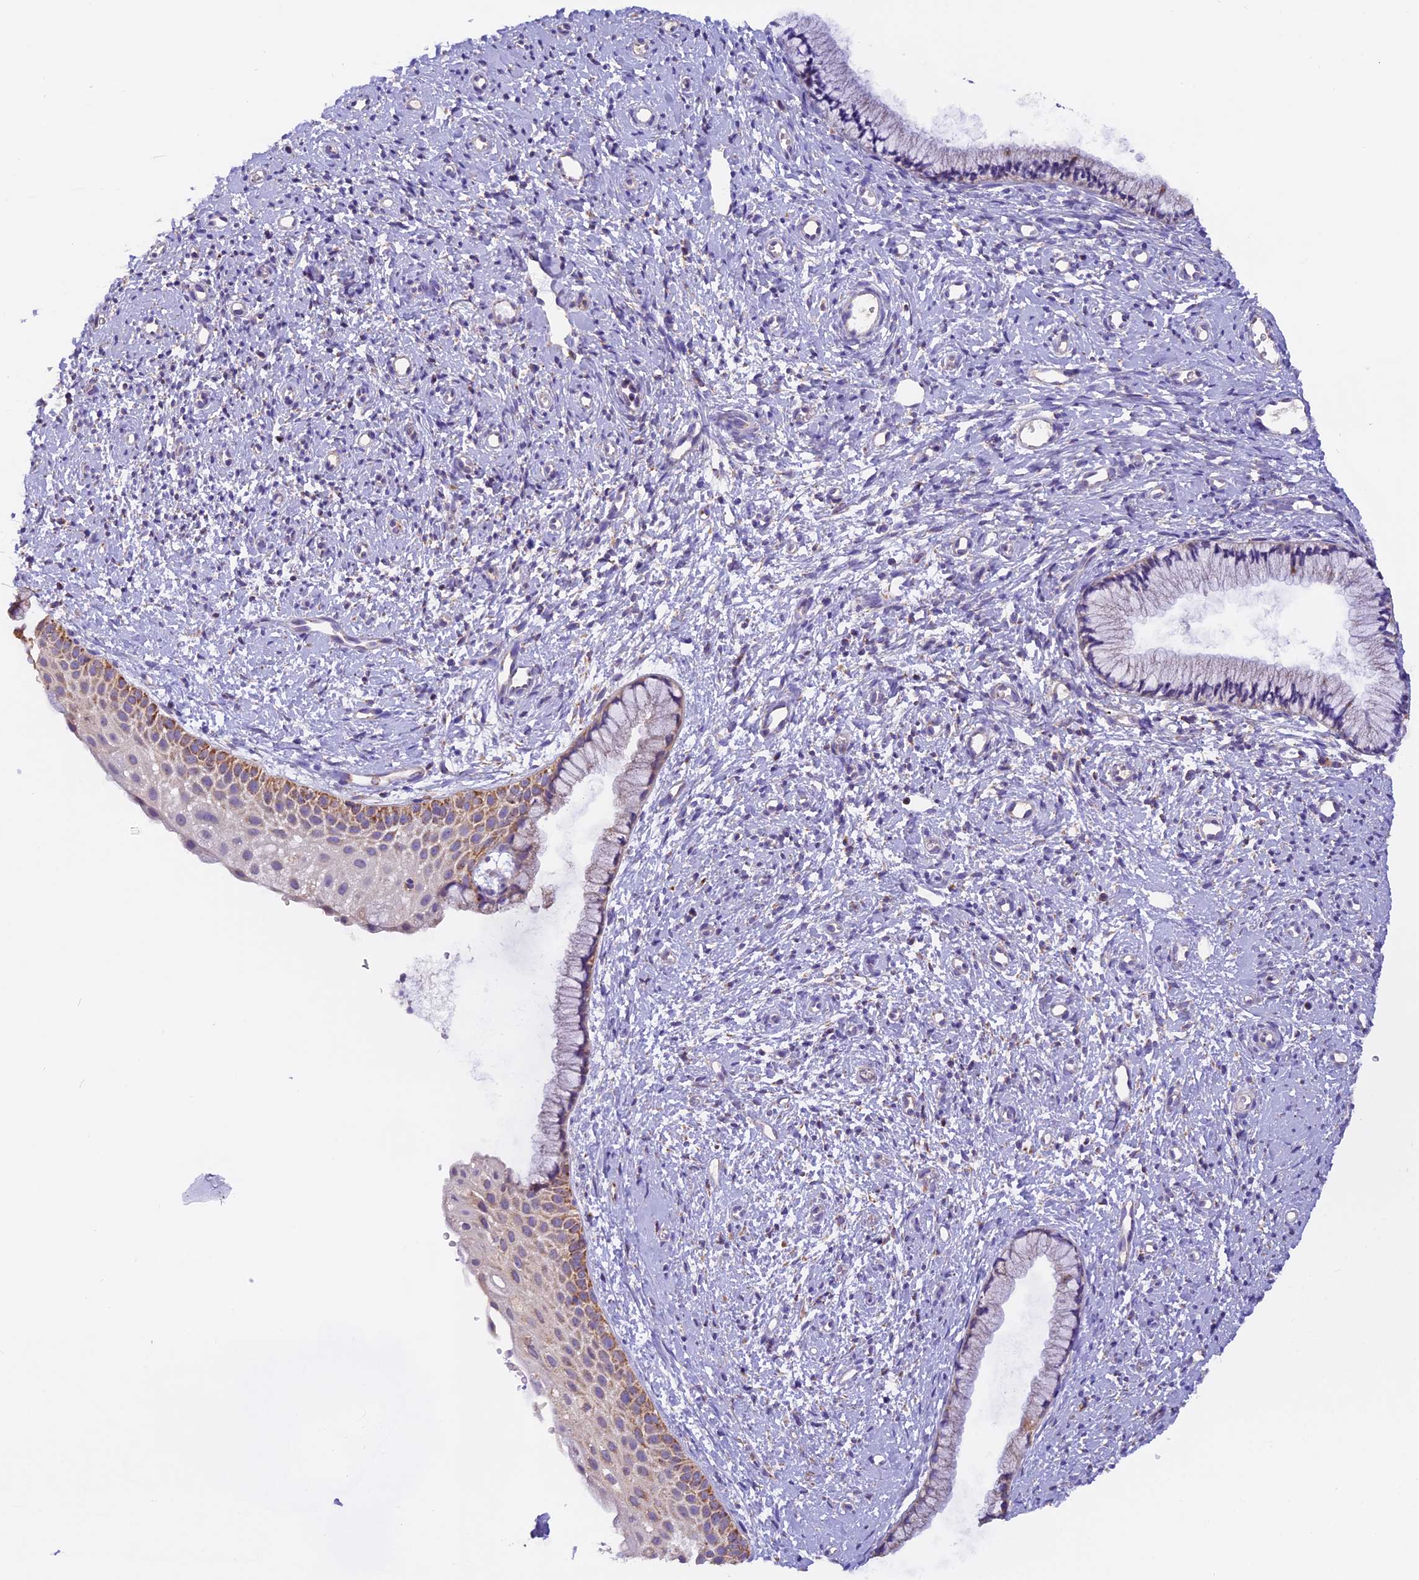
{"staining": {"intensity": "weak", "quantity": "<25%", "location": "cytoplasmic/membranous"}, "tissue": "cervix", "cell_type": "Glandular cells", "image_type": "normal", "snomed": [{"axis": "morphology", "description": "Normal tissue, NOS"}, {"axis": "topography", "description": "Cervix"}], "caption": "An image of cervix stained for a protein shows no brown staining in glandular cells. Brightfield microscopy of immunohistochemistry stained with DAB (brown) and hematoxylin (blue), captured at high magnification.", "gene": "MGME1", "patient": {"sex": "female", "age": 57}}